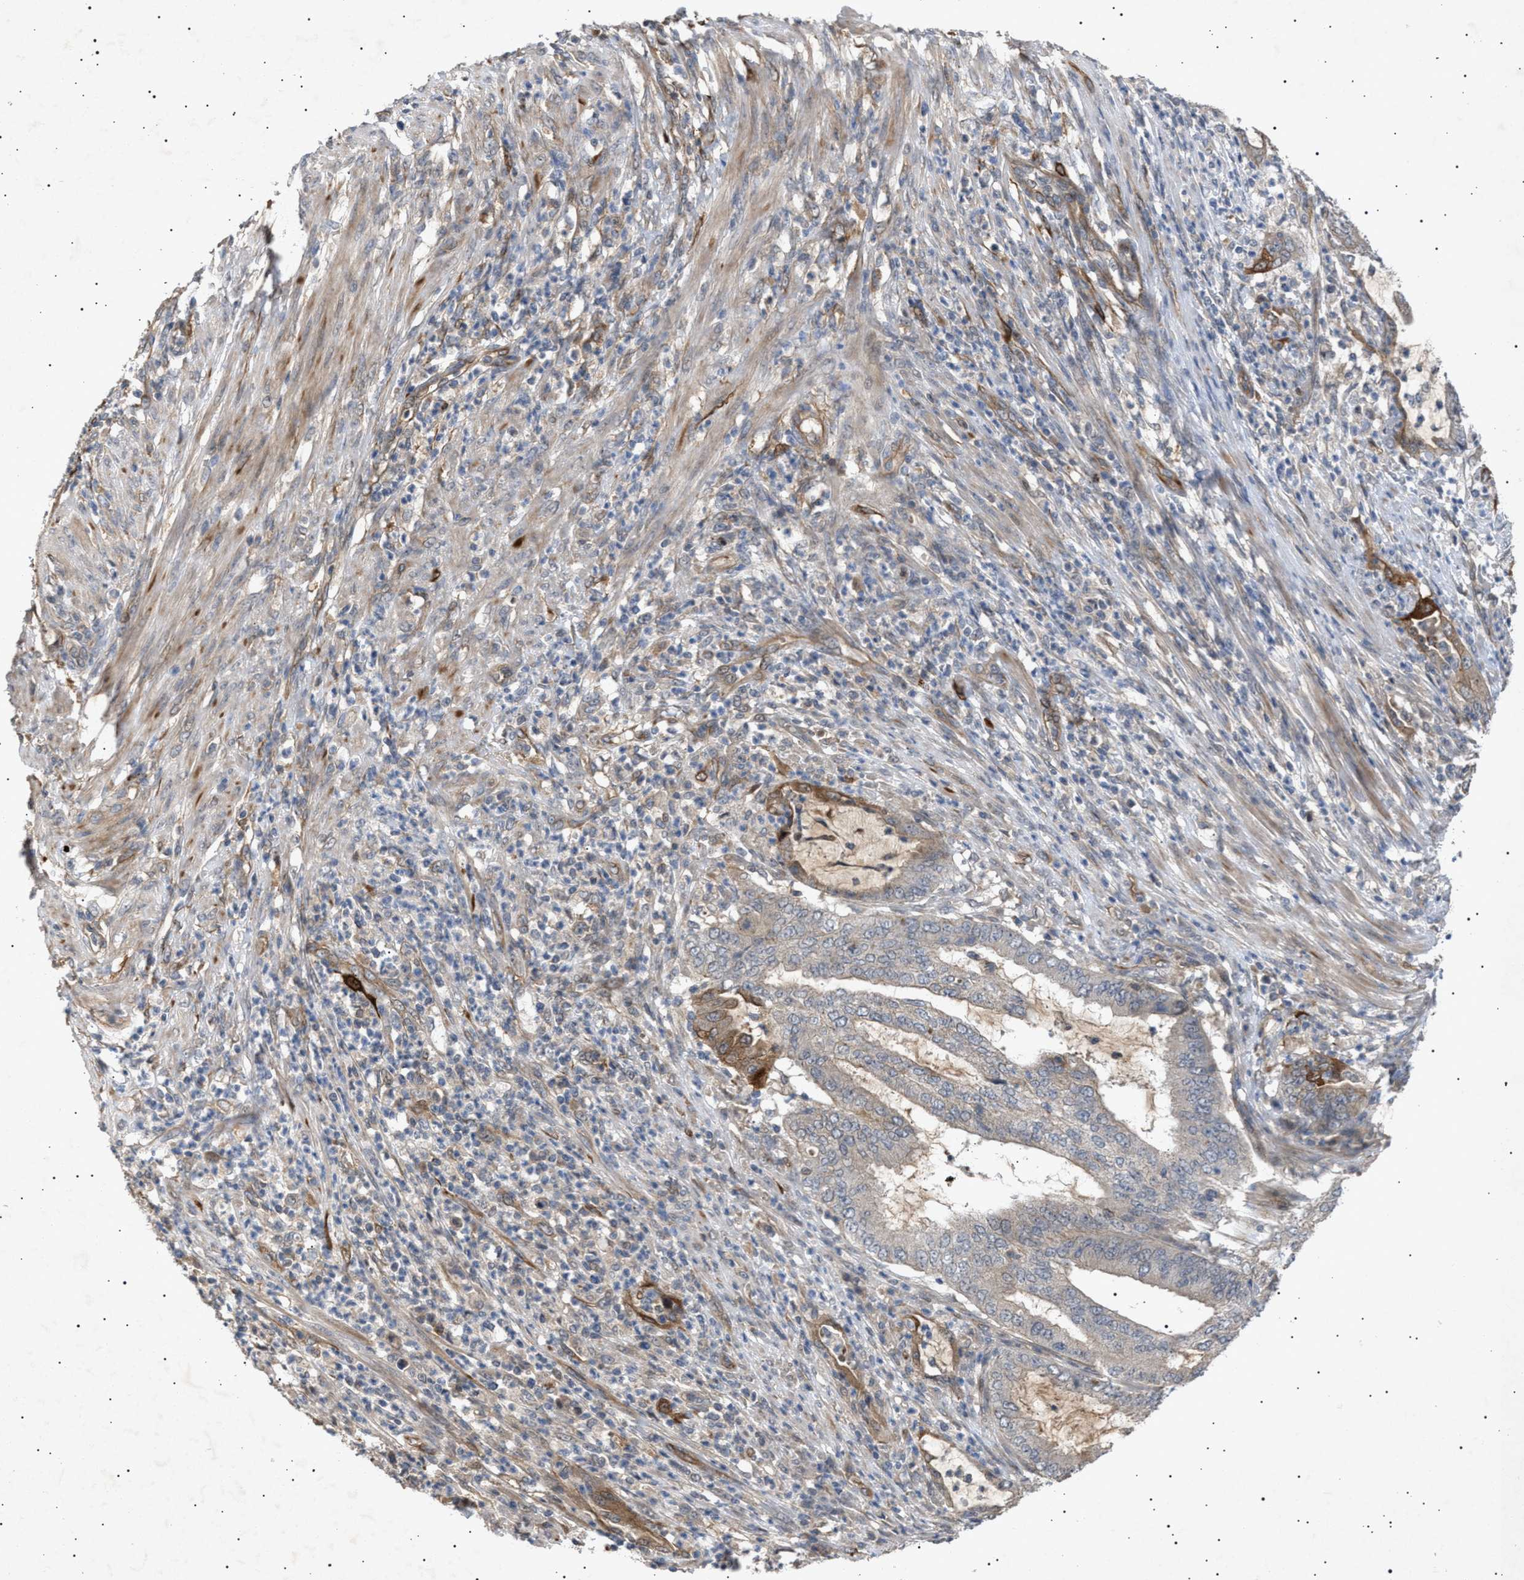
{"staining": {"intensity": "moderate", "quantity": "<25%", "location": "cytoplasmic/membranous"}, "tissue": "endometrial cancer", "cell_type": "Tumor cells", "image_type": "cancer", "snomed": [{"axis": "morphology", "description": "Adenocarcinoma, NOS"}, {"axis": "topography", "description": "Endometrium"}], "caption": "Immunohistochemistry (IHC) staining of endometrial cancer (adenocarcinoma), which reveals low levels of moderate cytoplasmic/membranous positivity in approximately <25% of tumor cells indicating moderate cytoplasmic/membranous protein positivity. The staining was performed using DAB (brown) for protein detection and nuclei were counterstained in hematoxylin (blue).", "gene": "SIRT5", "patient": {"sex": "female", "age": 51}}